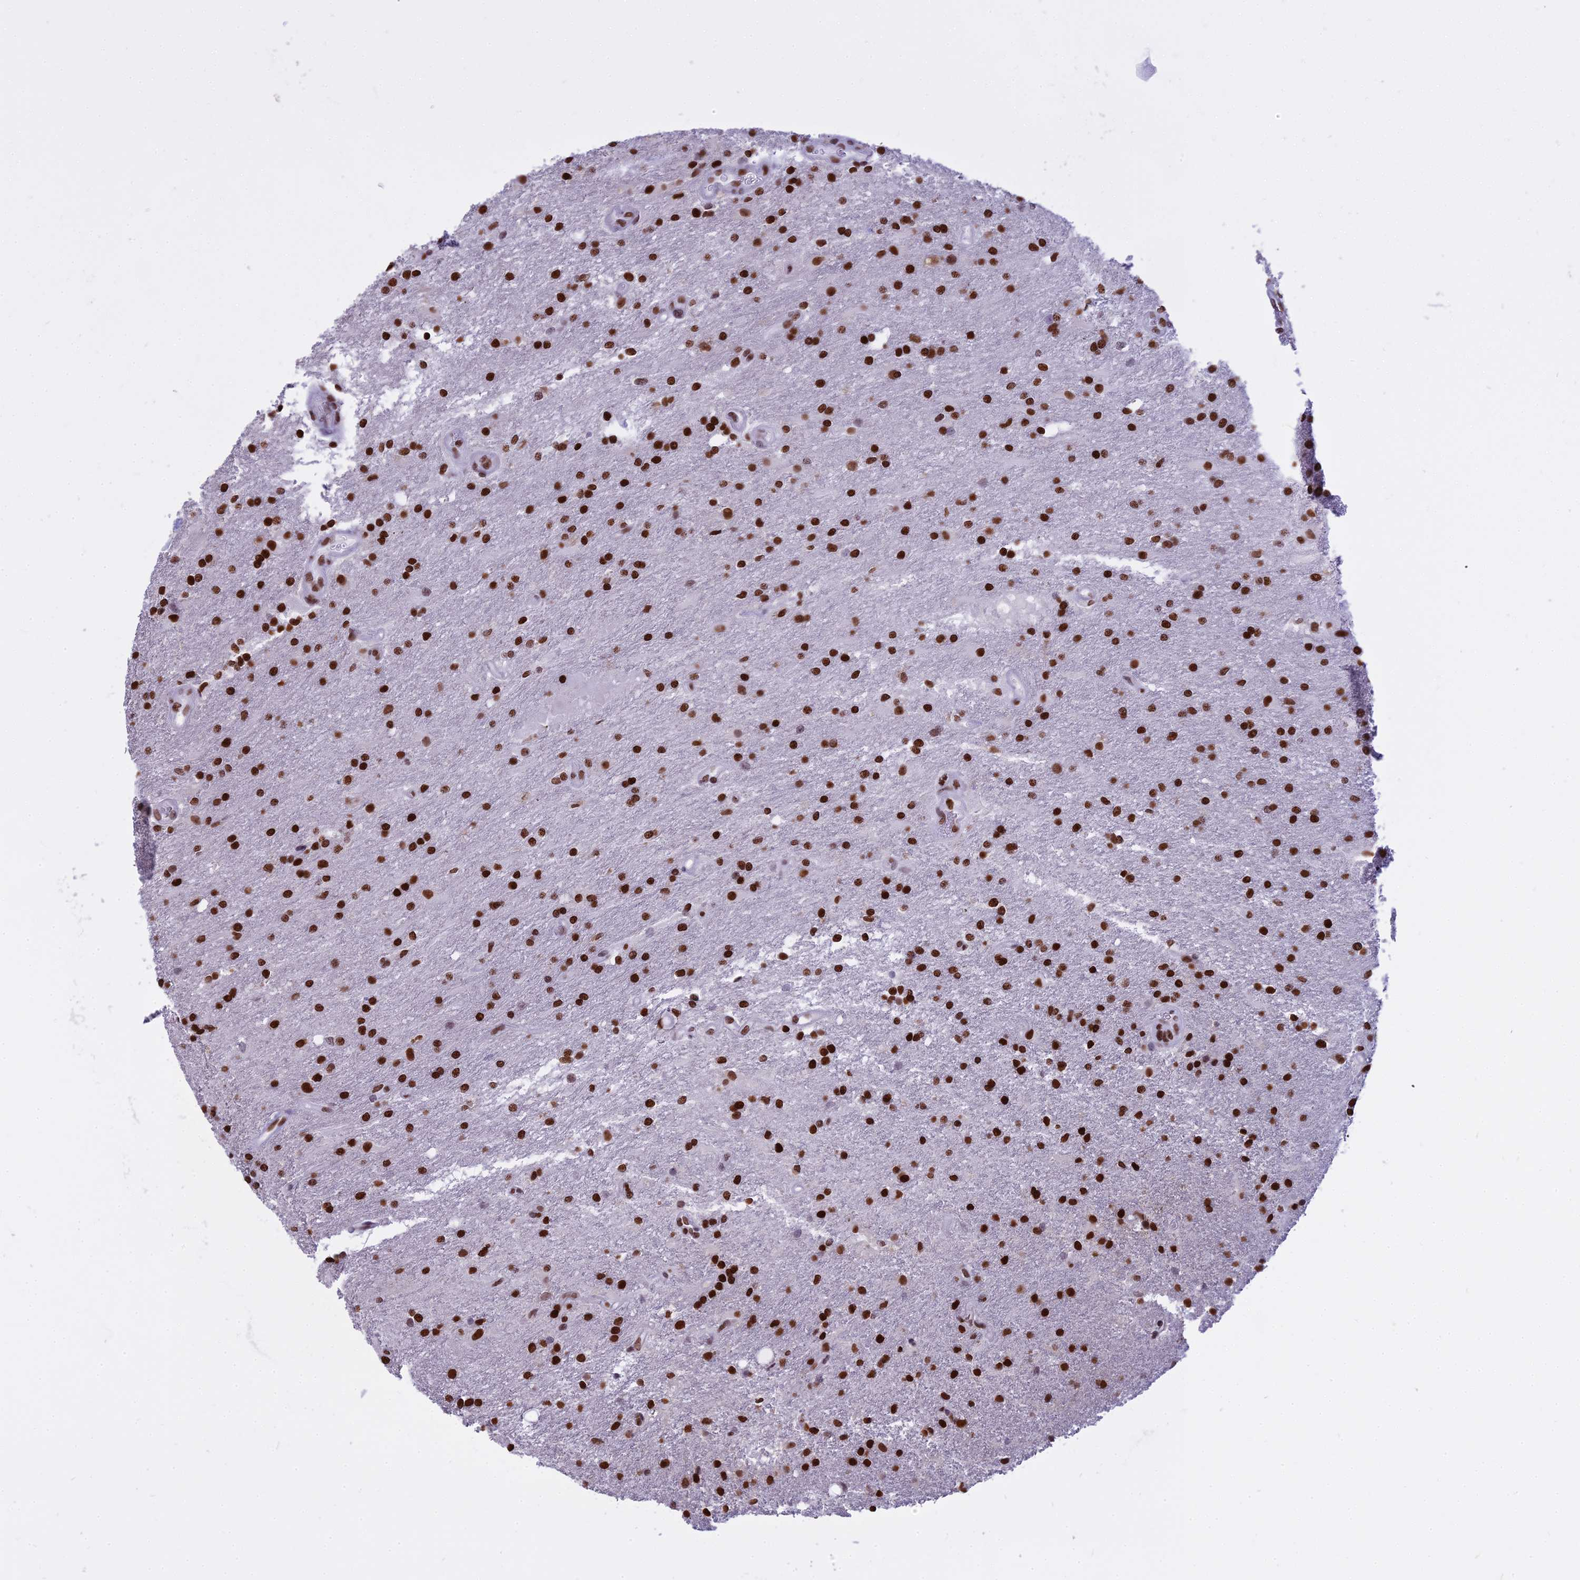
{"staining": {"intensity": "strong", "quantity": ">75%", "location": "nuclear"}, "tissue": "glioma", "cell_type": "Tumor cells", "image_type": "cancer", "snomed": [{"axis": "morphology", "description": "Glioma, malignant, Low grade"}, {"axis": "topography", "description": "Brain"}], "caption": "About >75% of tumor cells in glioma exhibit strong nuclear protein staining as visualized by brown immunohistochemical staining.", "gene": "PARP1", "patient": {"sex": "male", "age": 66}}